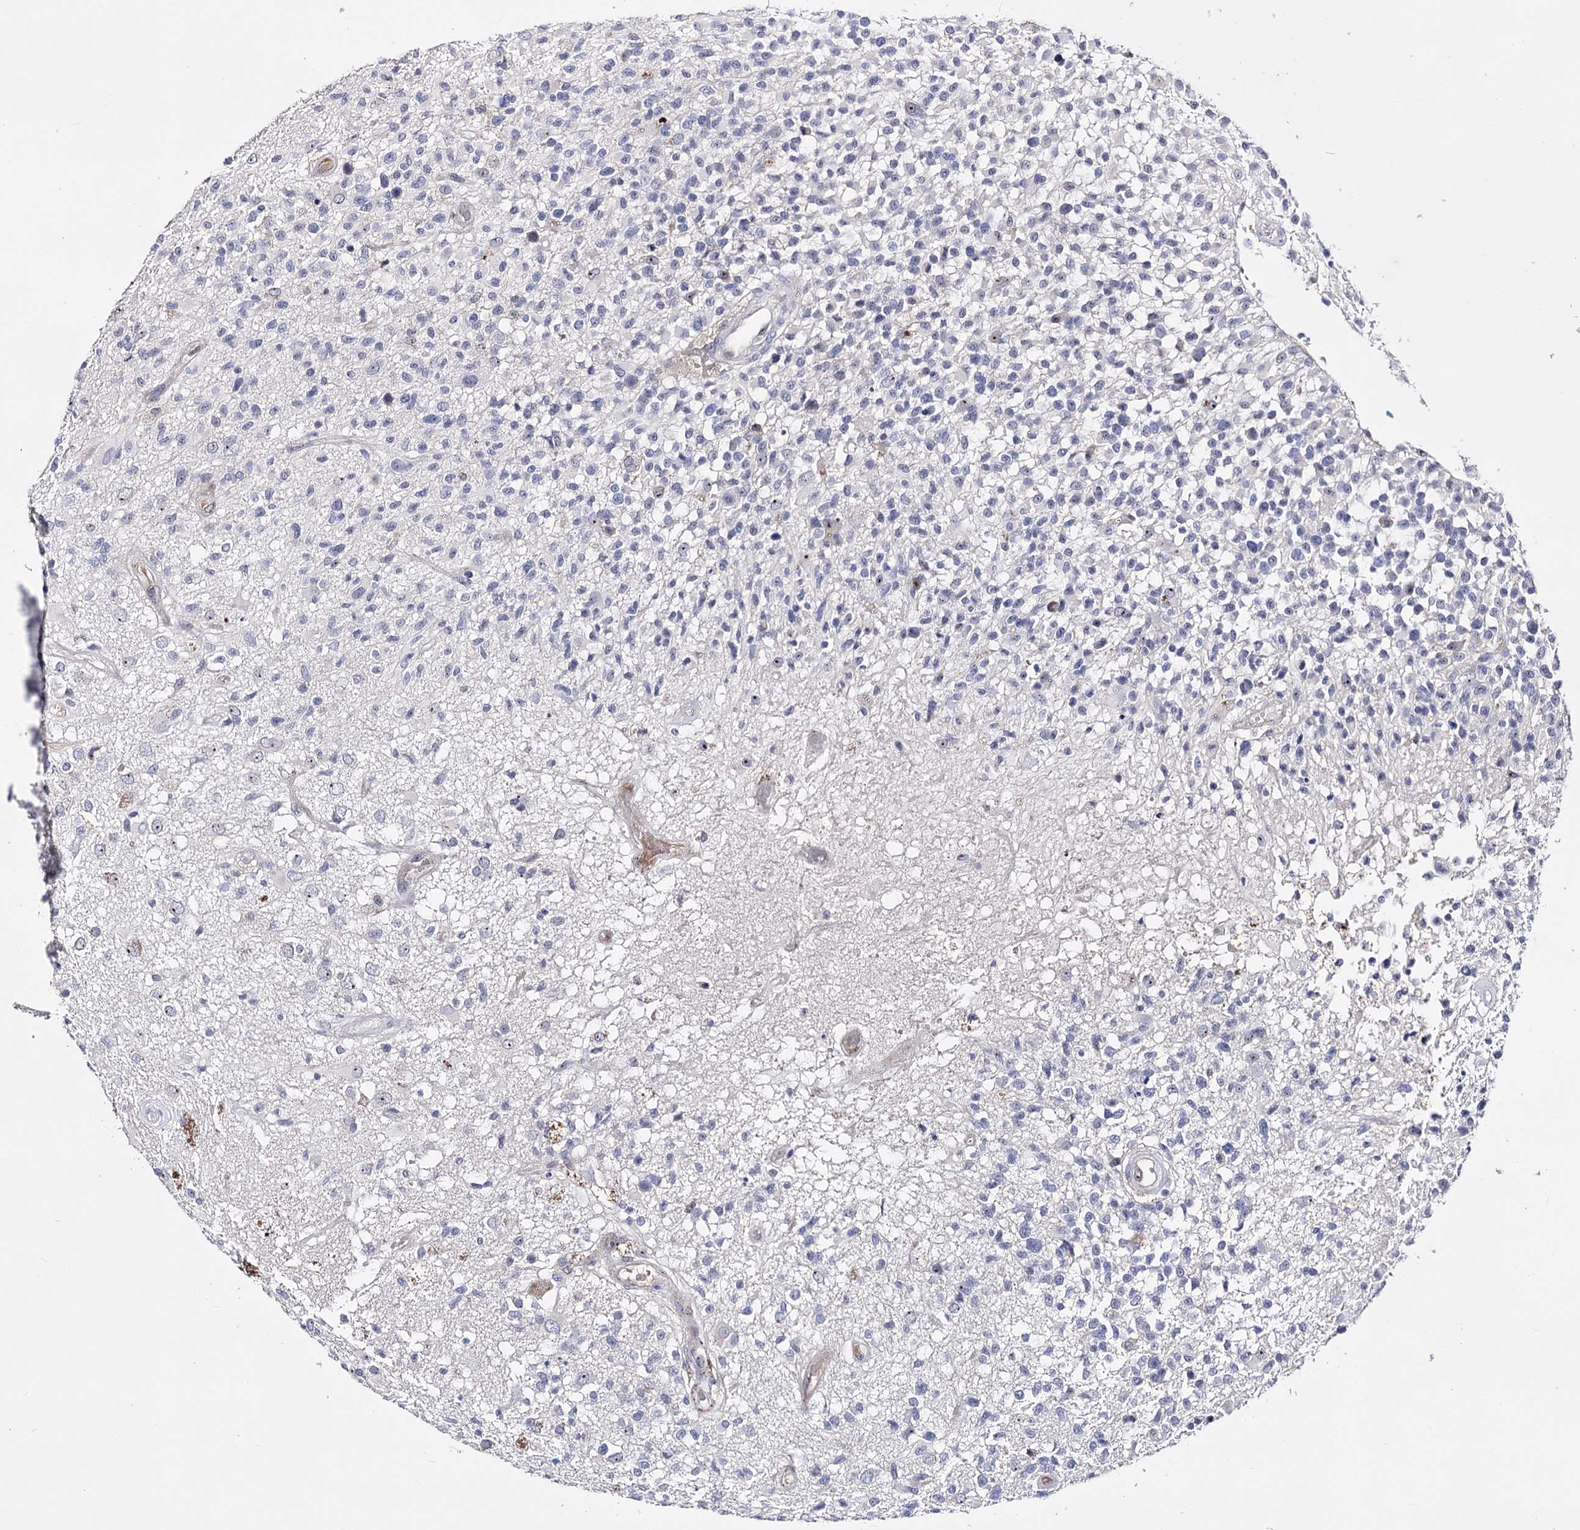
{"staining": {"intensity": "negative", "quantity": "none", "location": "none"}, "tissue": "glioma", "cell_type": "Tumor cells", "image_type": "cancer", "snomed": [{"axis": "morphology", "description": "Glioma, malignant, High grade"}, {"axis": "morphology", "description": "Glioblastoma, NOS"}, {"axis": "topography", "description": "Brain"}], "caption": "Malignant high-grade glioma was stained to show a protein in brown. There is no significant positivity in tumor cells. (Stains: DAB (3,3'-diaminobenzidine) immunohistochemistry with hematoxylin counter stain, Microscopy: brightfield microscopy at high magnification).", "gene": "PCGF5", "patient": {"sex": "male", "age": 60}}